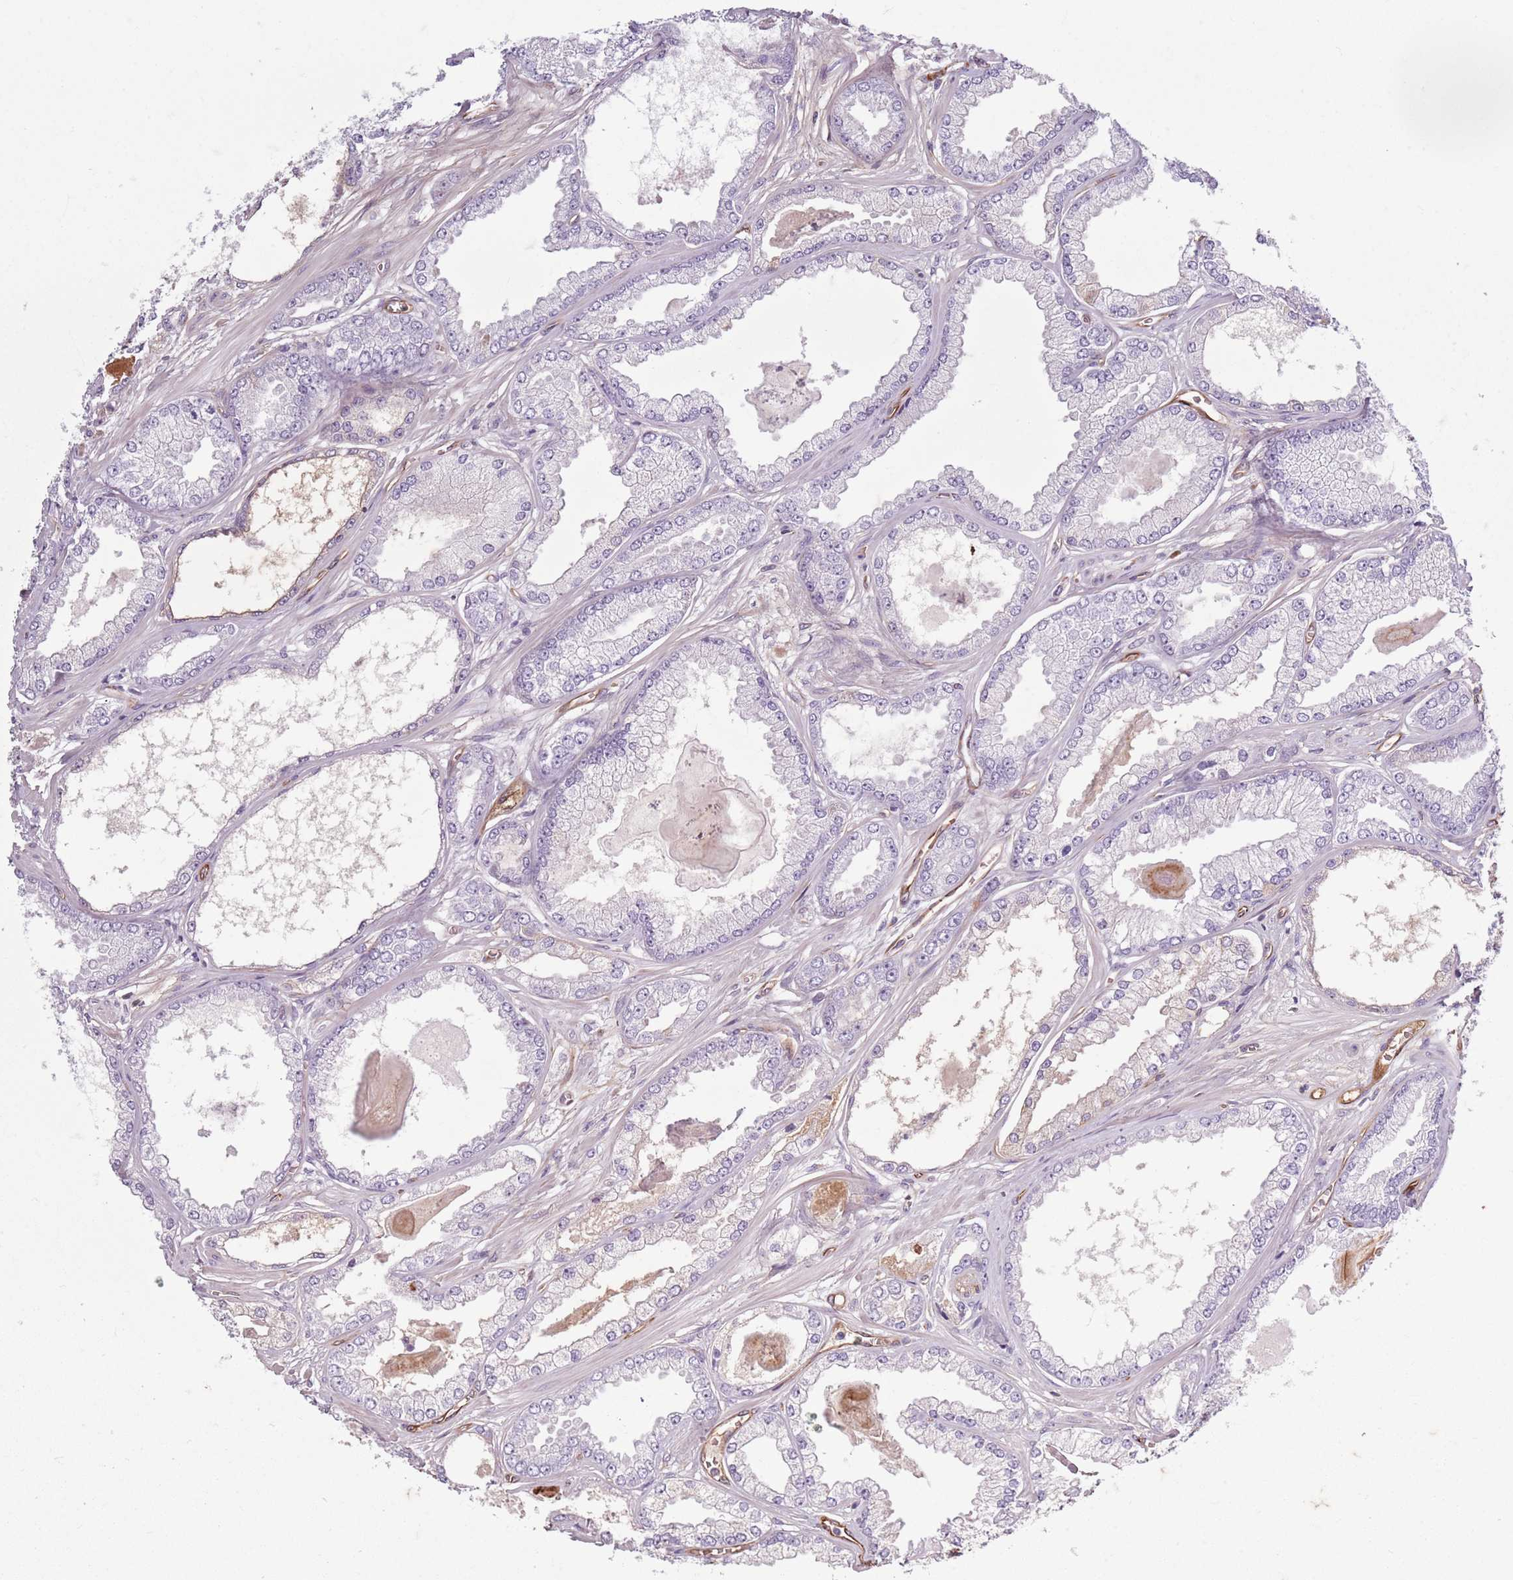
{"staining": {"intensity": "negative", "quantity": "none", "location": "none"}, "tissue": "prostate cancer", "cell_type": "Tumor cells", "image_type": "cancer", "snomed": [{"axis": "morphology", "description": "Adenocarcinoma, Low grade"}, {"axis": "topography", "description": "Prostate"}], "caption": "Immunohistochemistry of low-grade adenocarcinoma (prostate) exhibits no positivity in tumor cells.", "gene": "TAS2R38", "patient": {"sex": "male", "age": 64}}